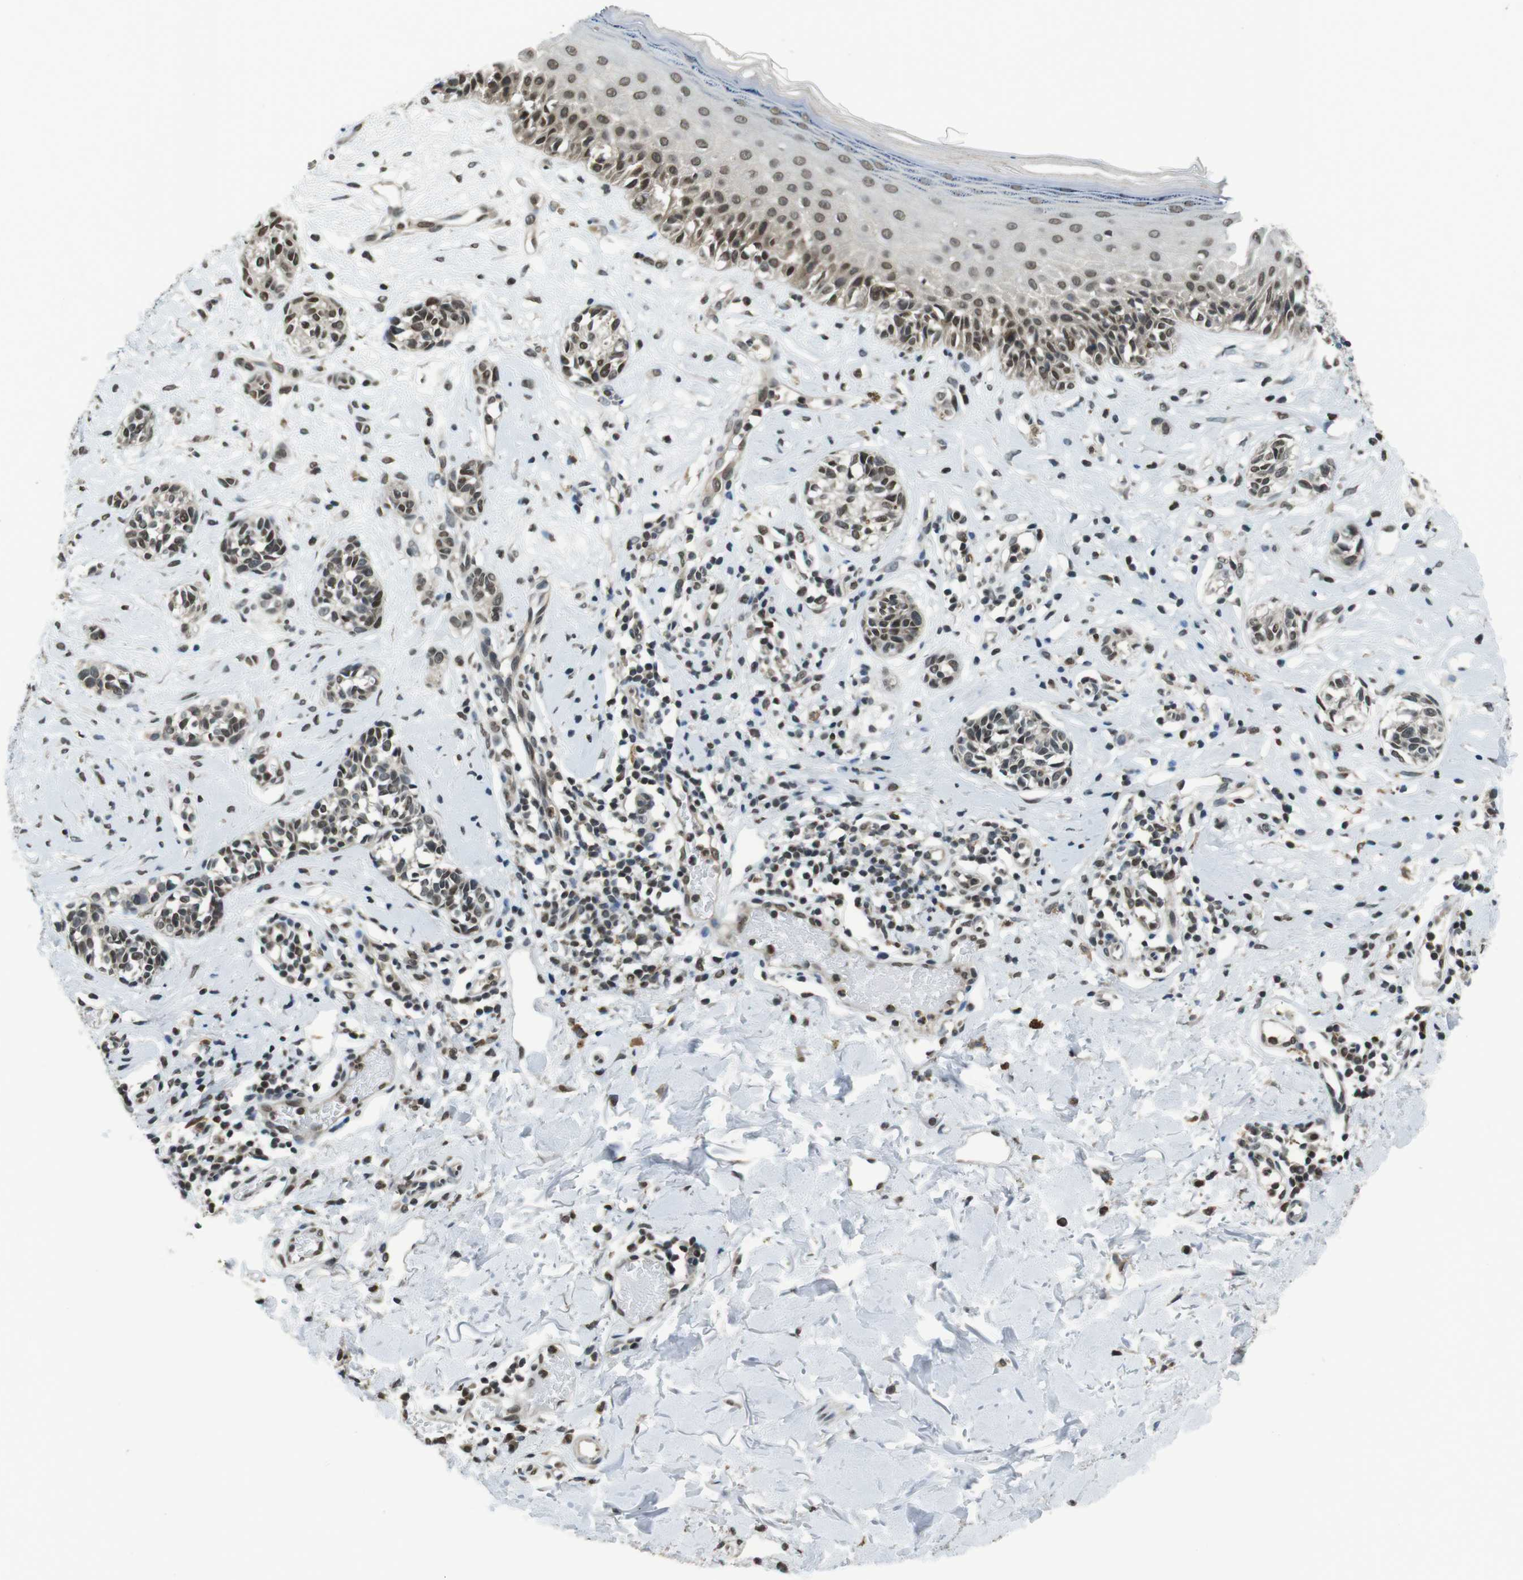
{"staining": {"intensity": "weak", "quantity": "25%-75%", "location": "nuclear"}, "tissue": "melanoma", "cell_type": "Tumor cells", "image_type": "cancer", "snomed": [{"axis": "morphology", "description": "Malignant melanoma, NOS"}, {"axis": "topography", "description": "Skin"}], "caption": "Immunohistochemical staining of melanoma displays low levels of weak nuclear positivity in approximately 25%-75% of tumor cells. (Stains: DAB in brown, nuclei in blue, Microscopy: brightfield microscopy at high magnification).", "gene": "NEK4", "patient": {"sex": "male", "age": 64}}